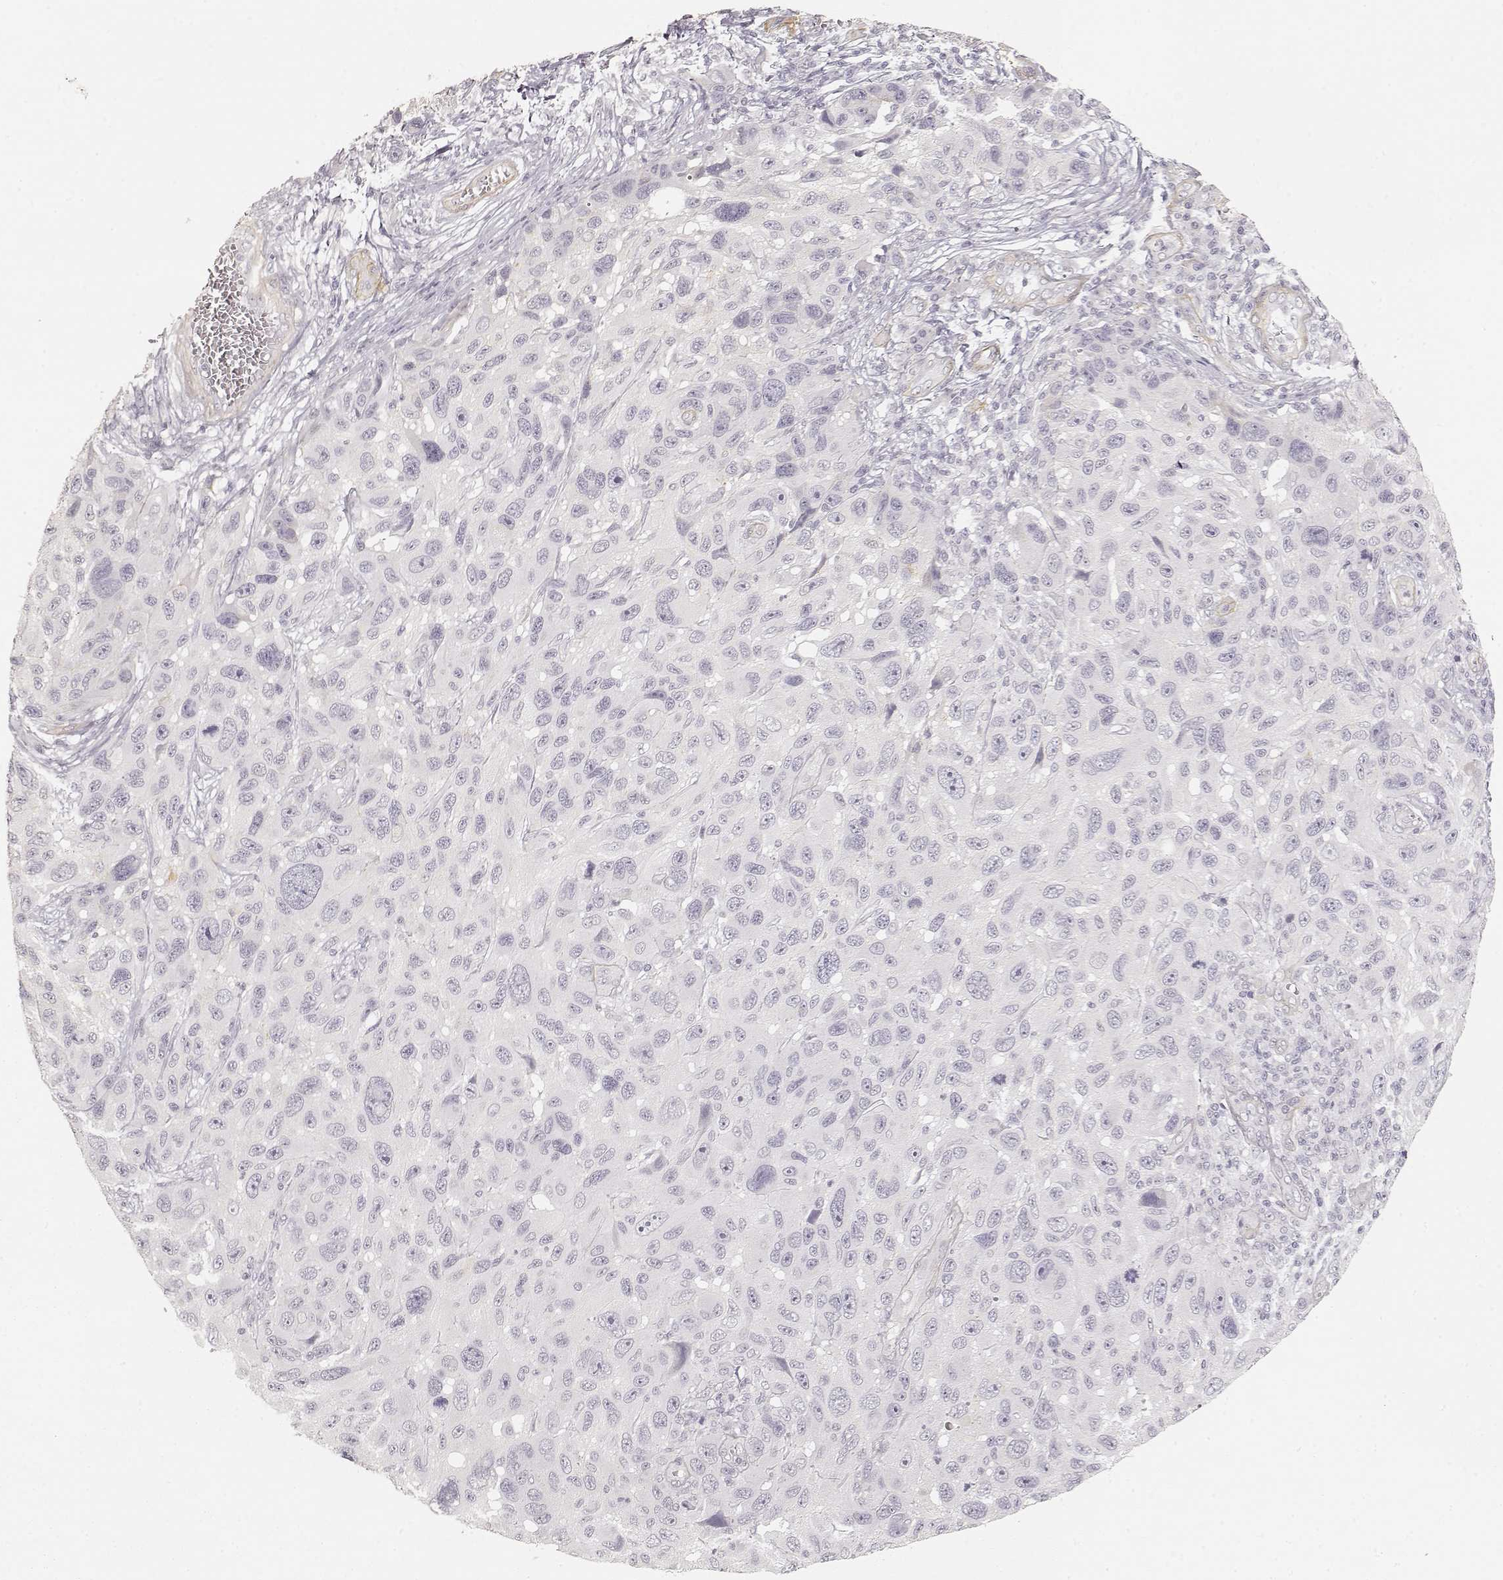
{"staining": {"intensity": "negative", "quantity": "none", "location": "none"}, "tissue": "melanoma", "cell_type": "Tumor cells", "image_type": "cancer", "snomed": [{"axis": "morphology", "description": "Malignant melanoma, NOS"}, {"axis": "topography", "description": "Skin"}], "caption": "An immunohistochemistry (IHC) micrograph of melanoma is shown. There is no staining in tumor cells of melanoma. The staining is performed using DAB (3,3'-diaminobenzidine) brown chromogen with nuclei counter-stained in using hematoxylin.", "gene": "LAMA4", "patient": {"sex": "male", "age": 53}}